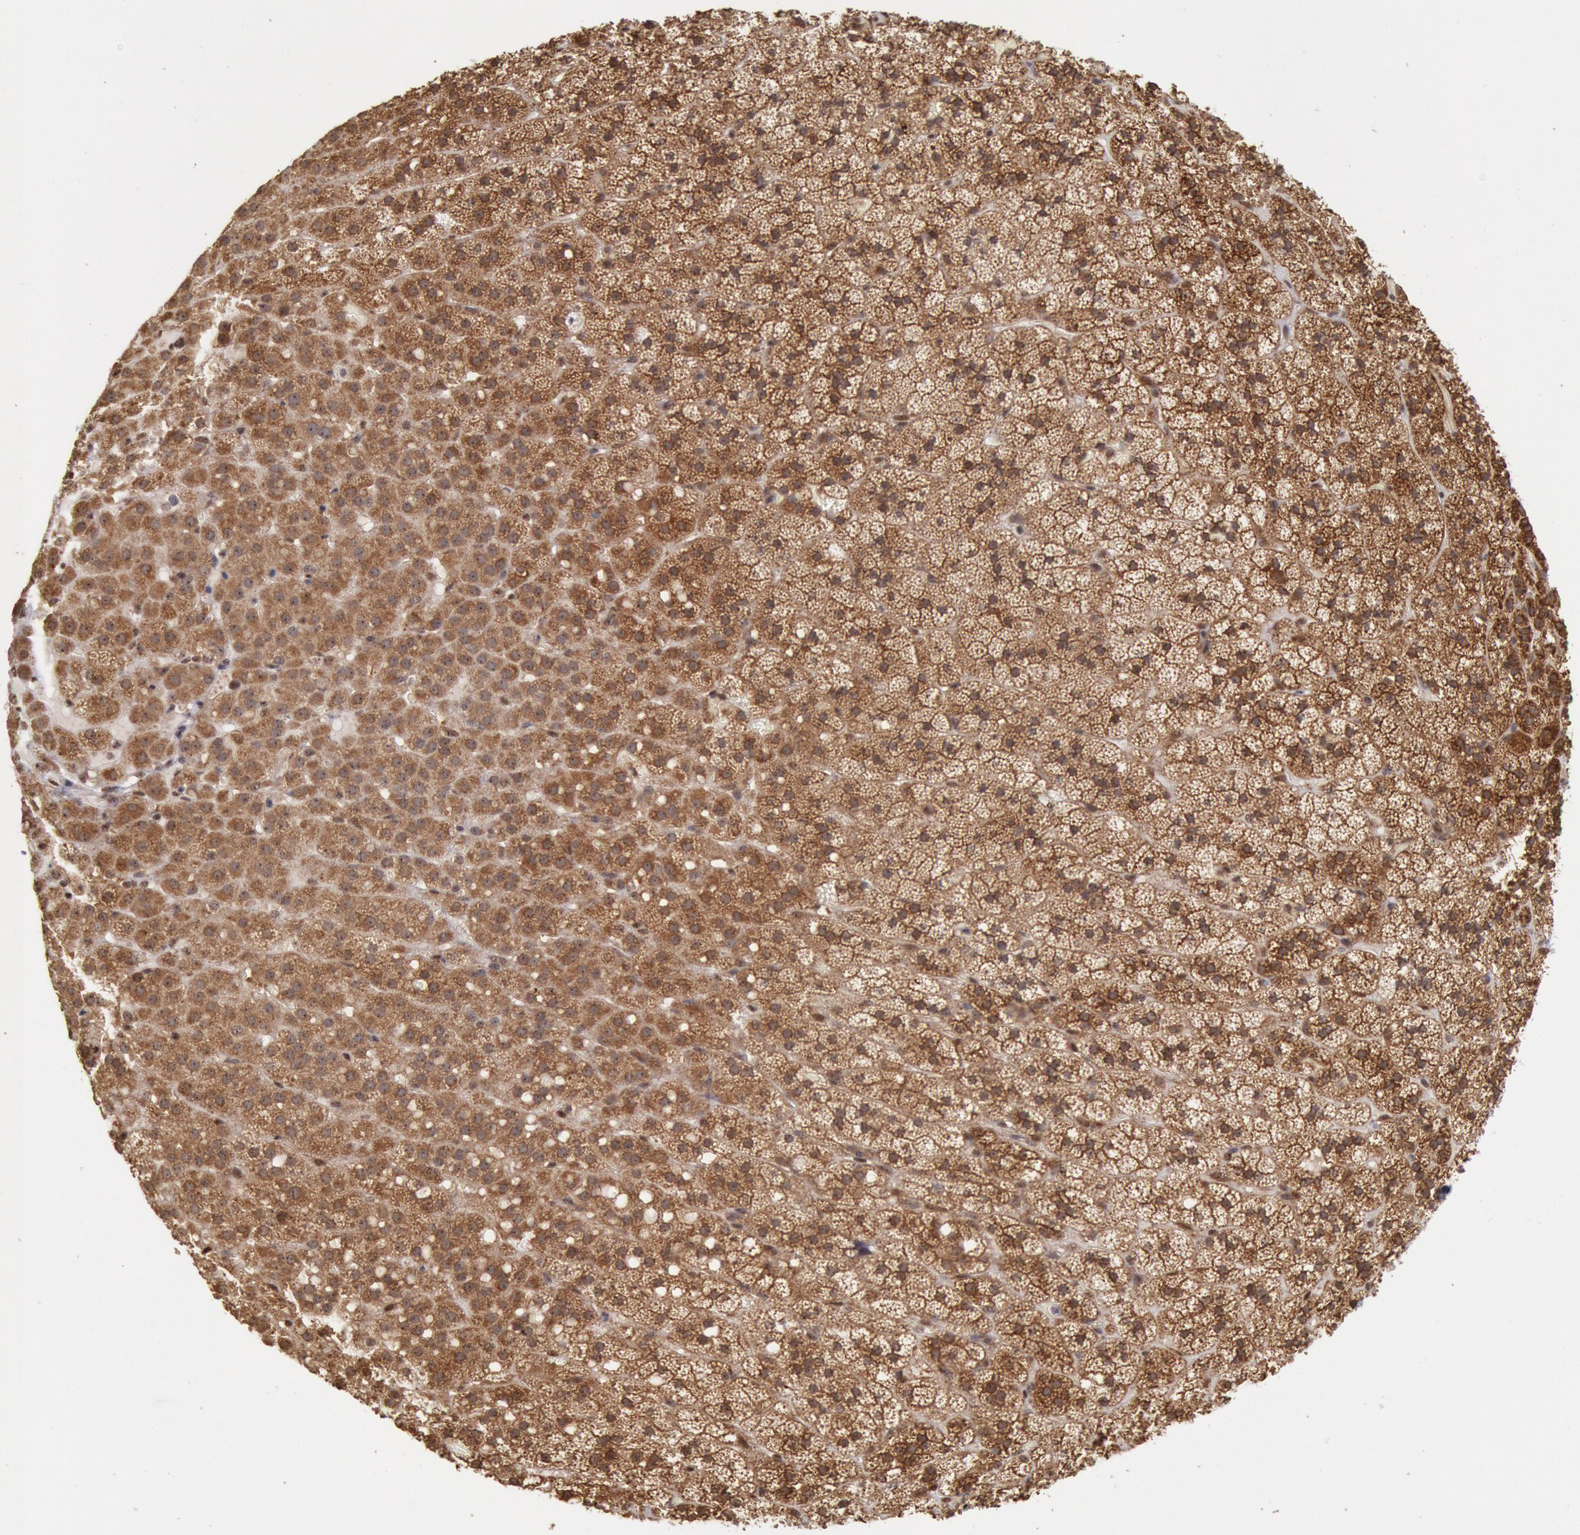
{"staining": {"intensity": "strong", "quantity": ">75%", "location": "cytoplasmic/membranous"}, "tissue": "adrenal gland", "cell_type": "Glandular cells", "image_type": "normal", "snomed": [{"axis": "morphology", "description": "Normal tissue, NOS"}, {"axis": "topography", "description": "Adrenal gland"}], "caption": "Immunohistochemistry (DAB (3,3'-diaminobenzidine)) staining of unremarkable human adrenal gland demonstrates strong cytoplasmic/membranous protein expression in about >75% of glandular cells.", "gene": "STX17", "patient": {"sex": "male", "age": 35}}